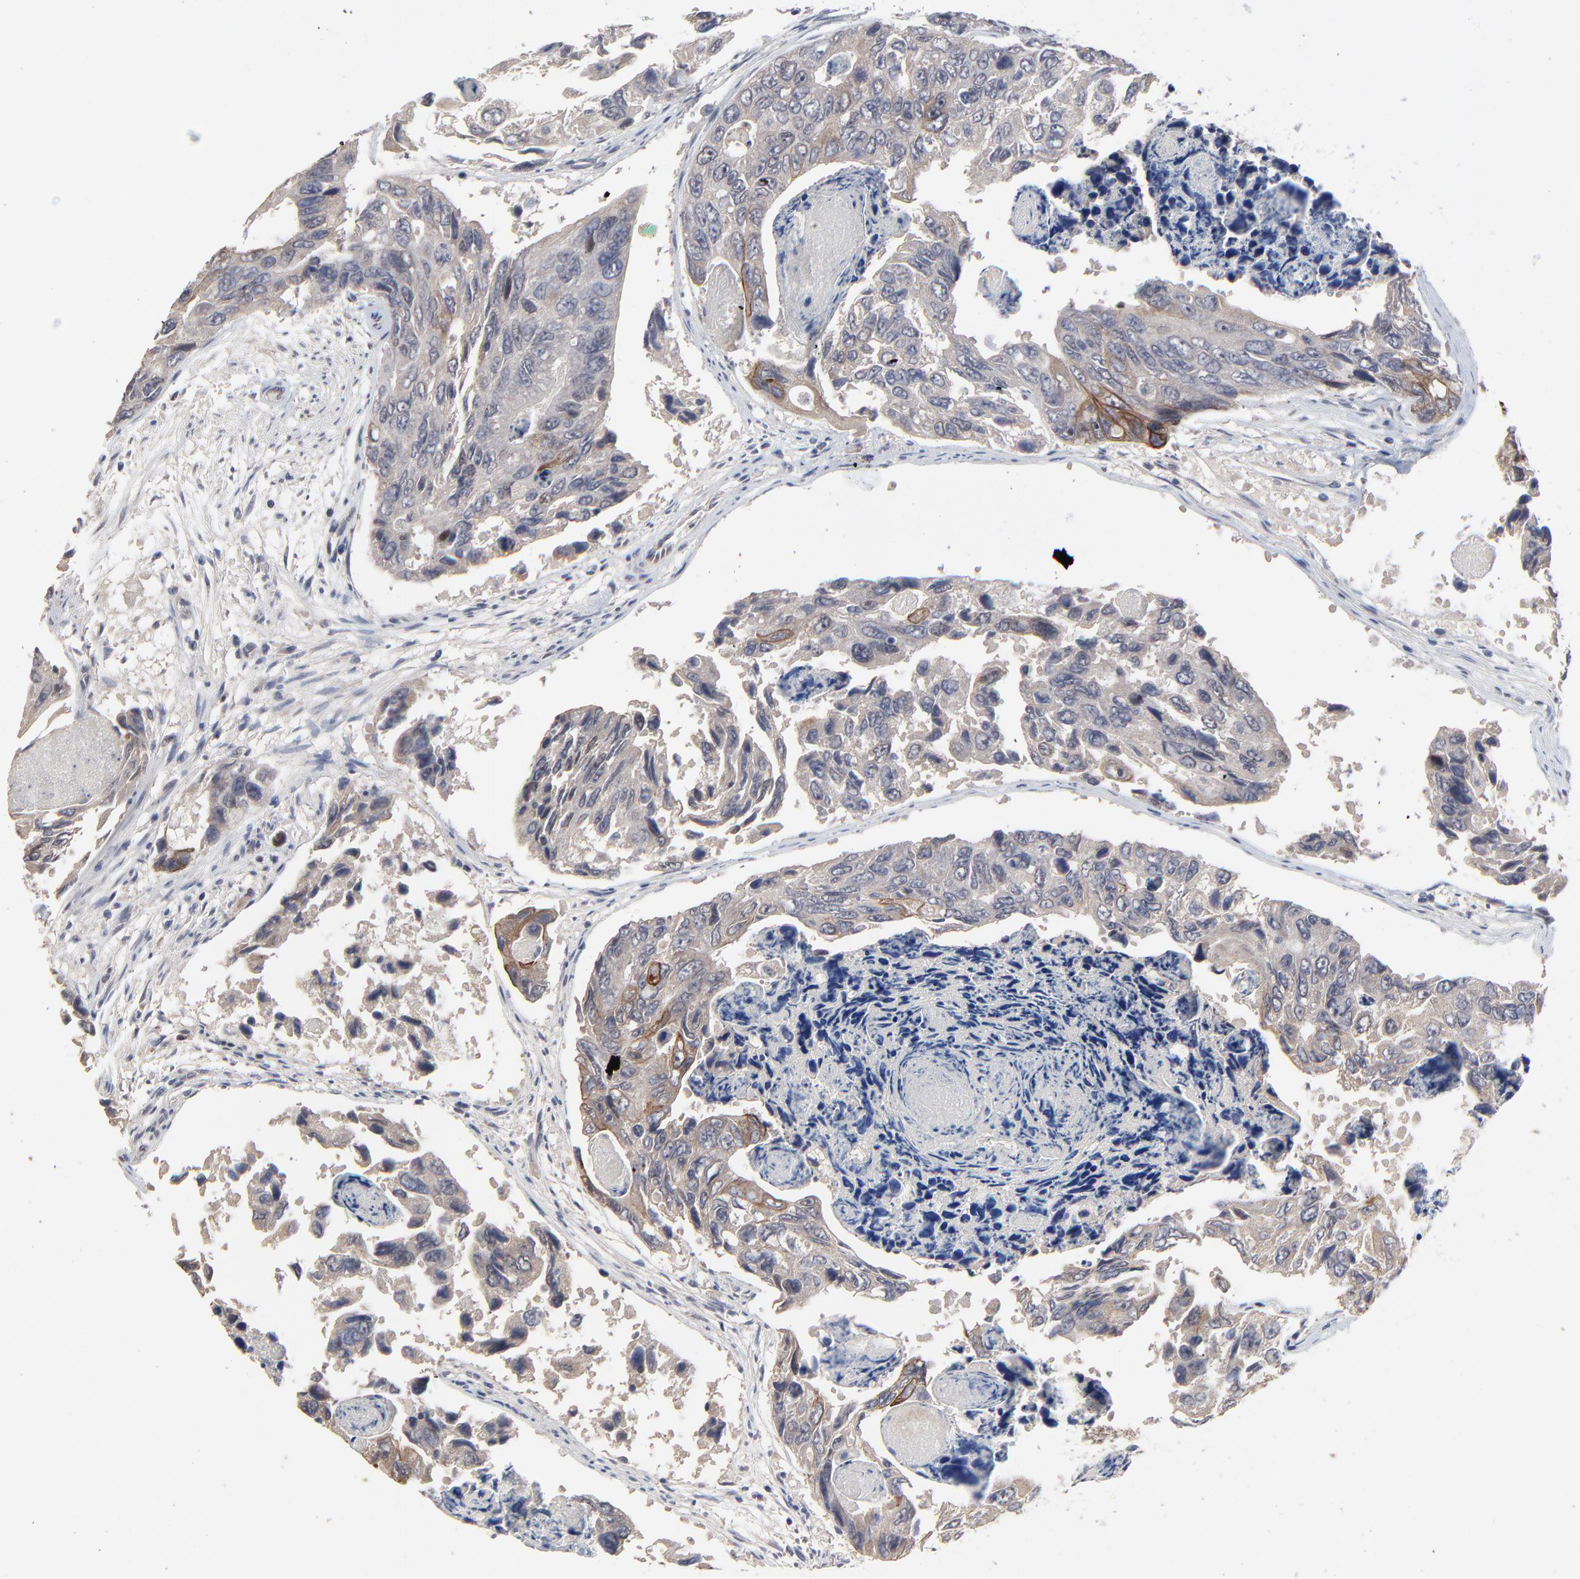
{"staining": {"intensity": "weak", "quantity": ">75%", "location": "cytoplasmic/membranous"}, "tissue": "colorectal cancer", "cell_type": "Tumor cells", "image_type": "cancer", "snomed": [{"axis": "morphology", "description": "Adenocarcinoma, NOS"}, {"axis": "topography", "description": "Colon"}], "caption": "Tumor cells reveal low levels of weak cytoplasmic/membranous positivity in about >75% of cells in human colorectal cancer.", "gene": "FAM199X", "patient": {"sex": "female", "age": 86}}